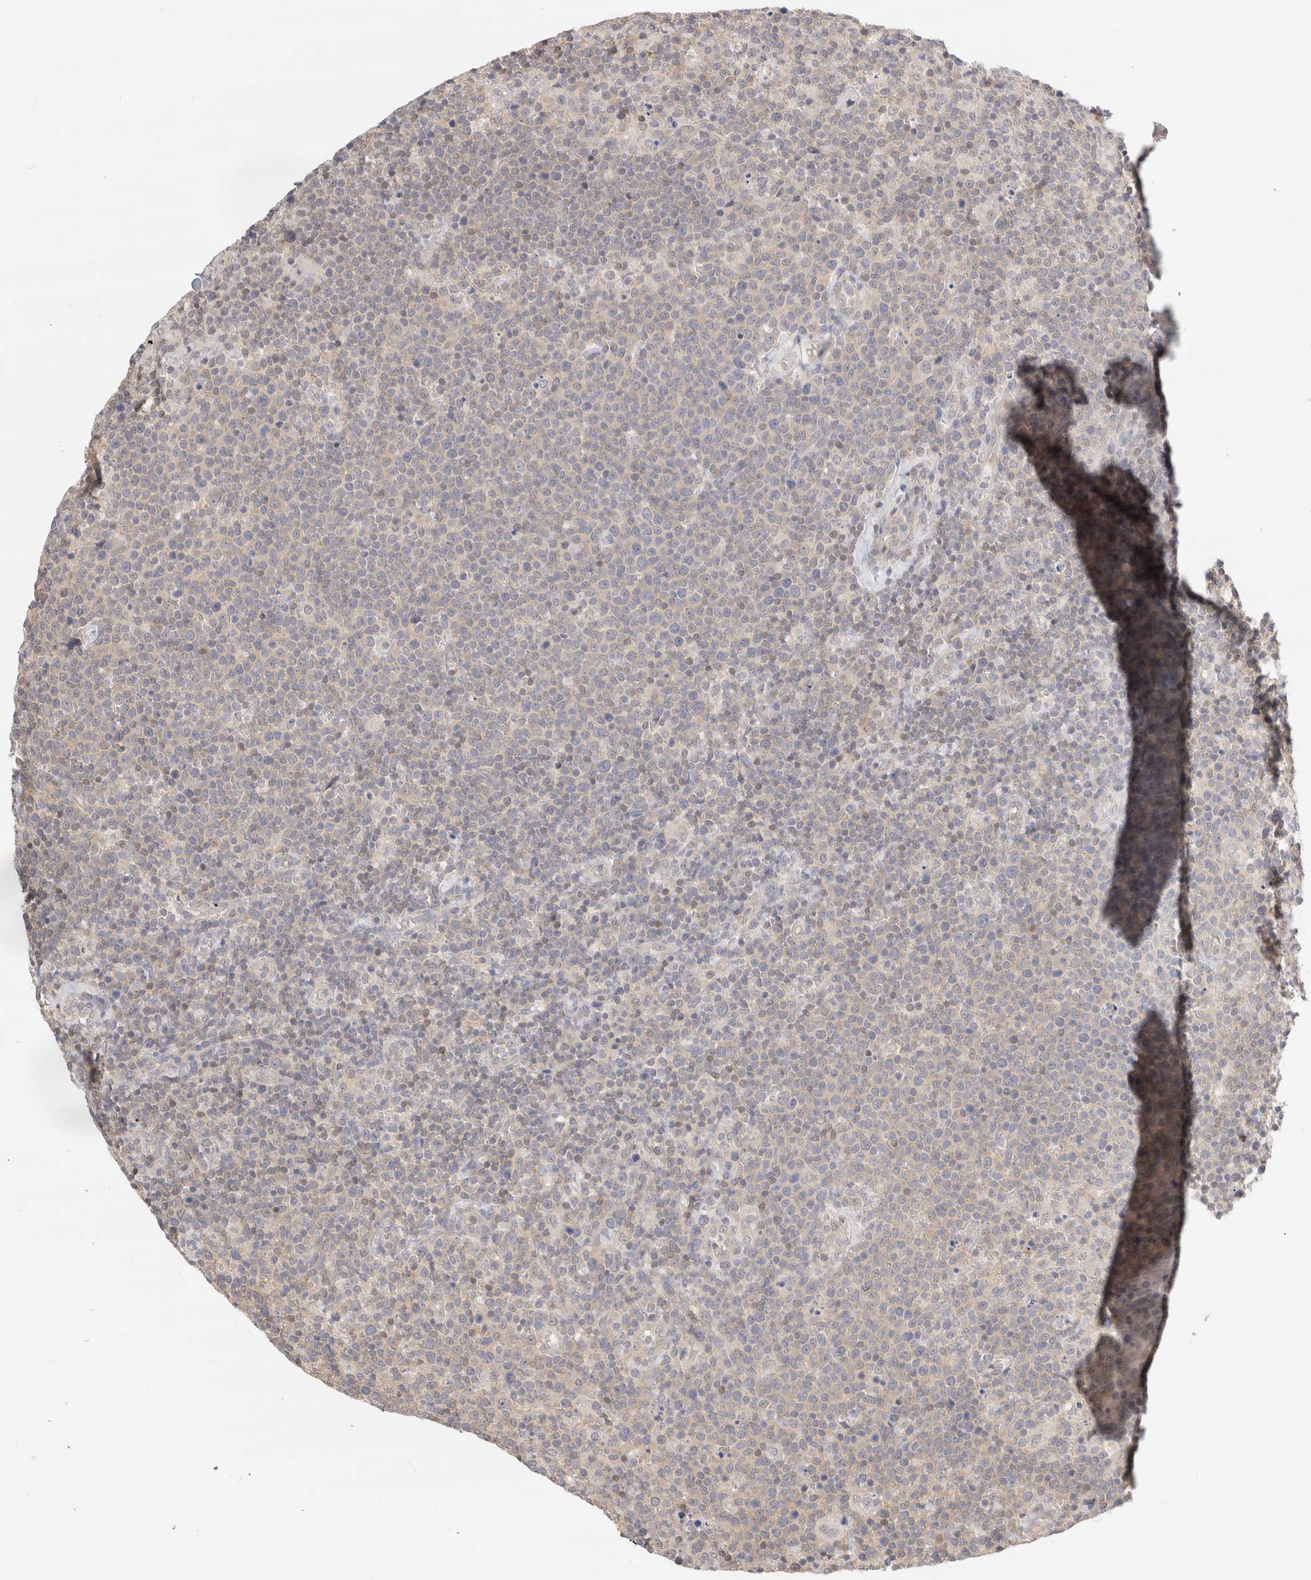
{"staining": {"intensity": "negative", "quantity": "none", "location": "none"}, "tissue": "lymphoma", "cell_type": "Tumor cells", "image_type": "cancer", "snomed": [{"axis": "morphology", "description": "Malignant lymphoma, non-Hodgkin's type, High grade"}, {"axis": "topography", "description": "Lymph node"}], "caption": "This is an immunohistochemistry histopathology image of human high-grade malignant lymphoma, non-Hodgkin's type. There is no staining in tumor cells.", "gene": "C17orf97", "patient": {"sex": "male", "age": 61}}